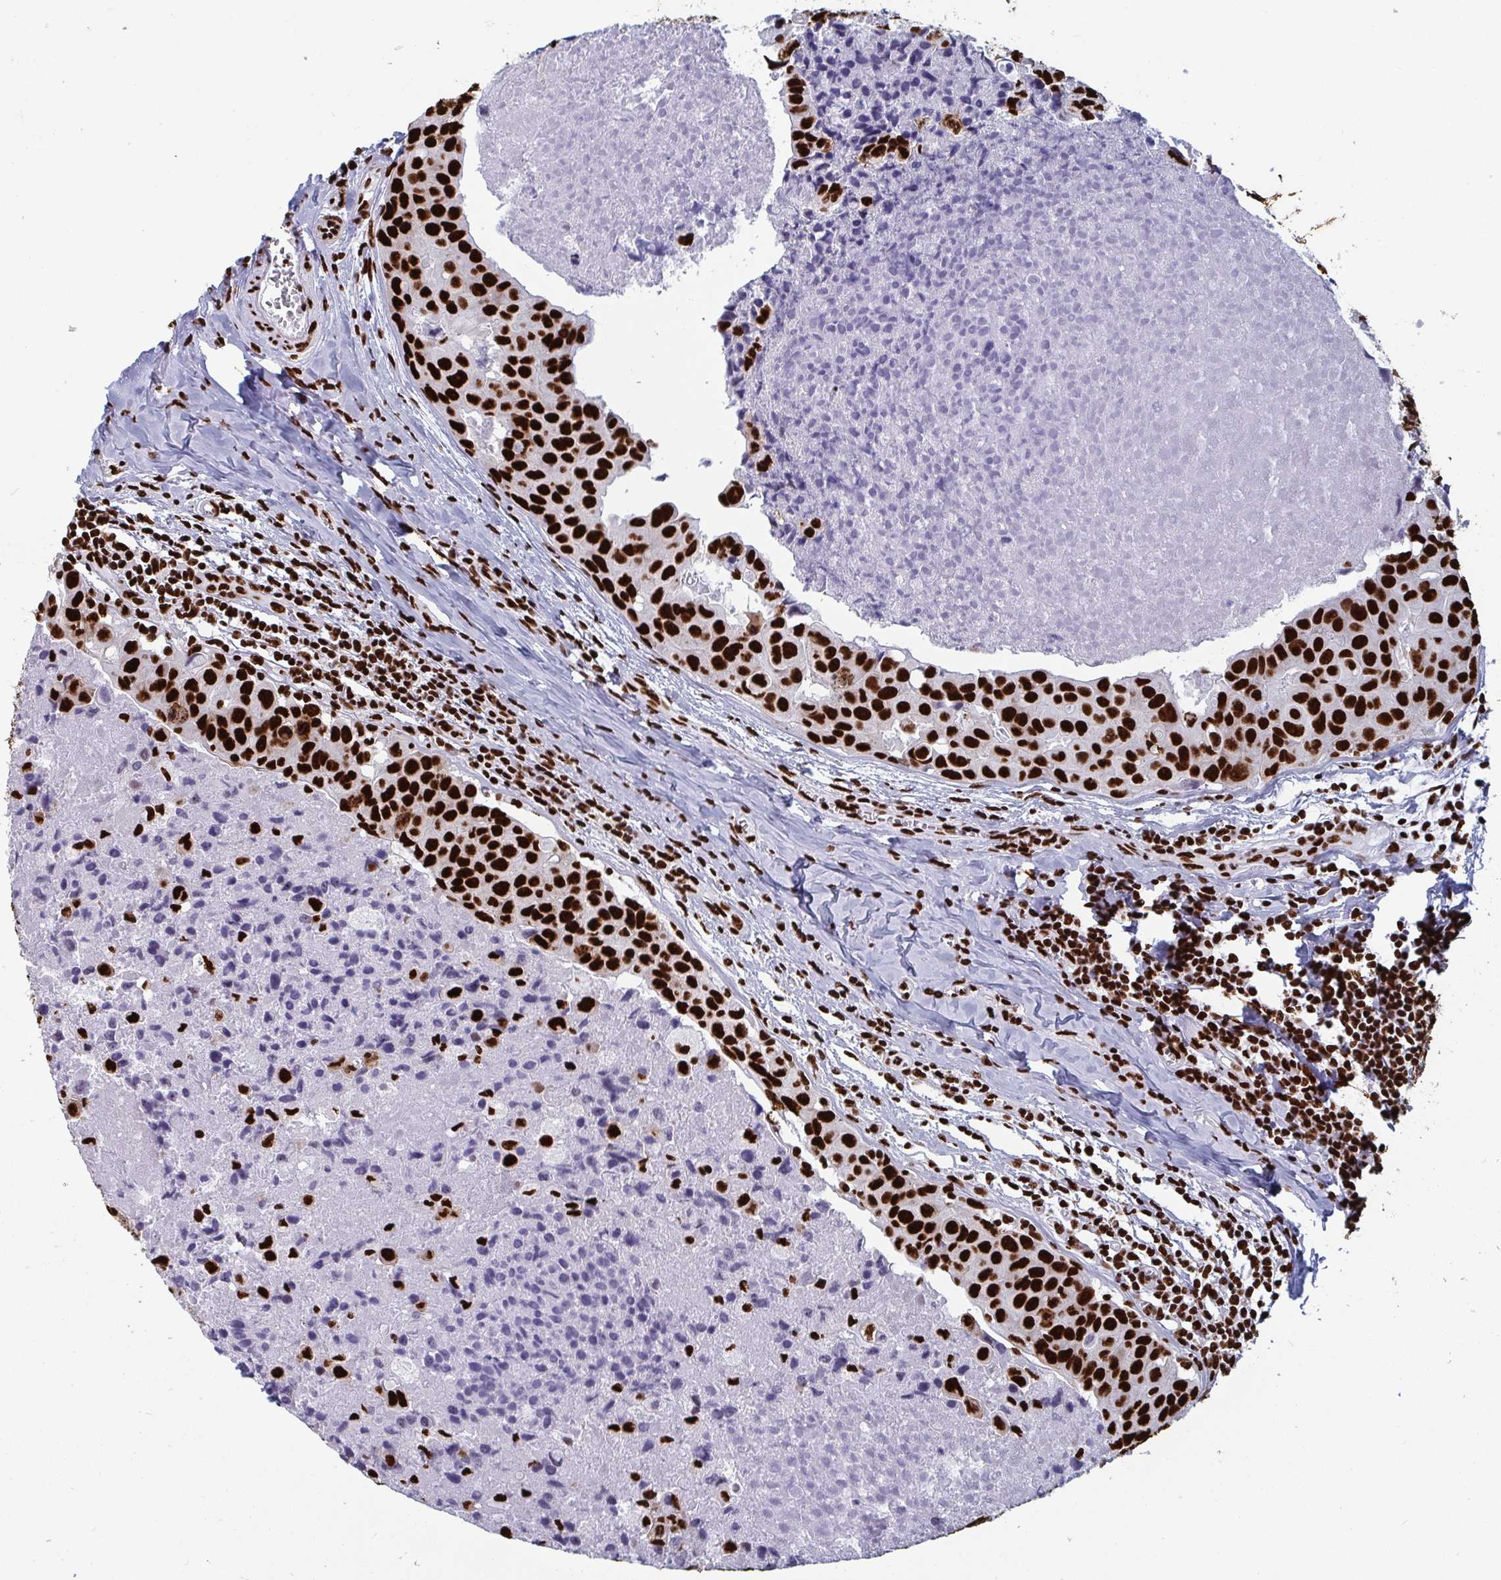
{"staining": {"intensity": "strong", "quantity": ">75%", "location": "nuclear"}, "tissue": "breast cancer", "cell_type": "Tumor cells", "image_type": "cancer", "snomed": [{"axis": "morphology", "description": "Duct carcinoma"}, {"axis": "topography", "description": "Breast"}], "caption": "This is a histology image of immunohistochemistry staining of breast cancer (intraductal carcinoma), which shows strong positivity in the nuclear of tumor cells.", "gene": "GAR1", "patient": {"sex": "female", "age": 24}}